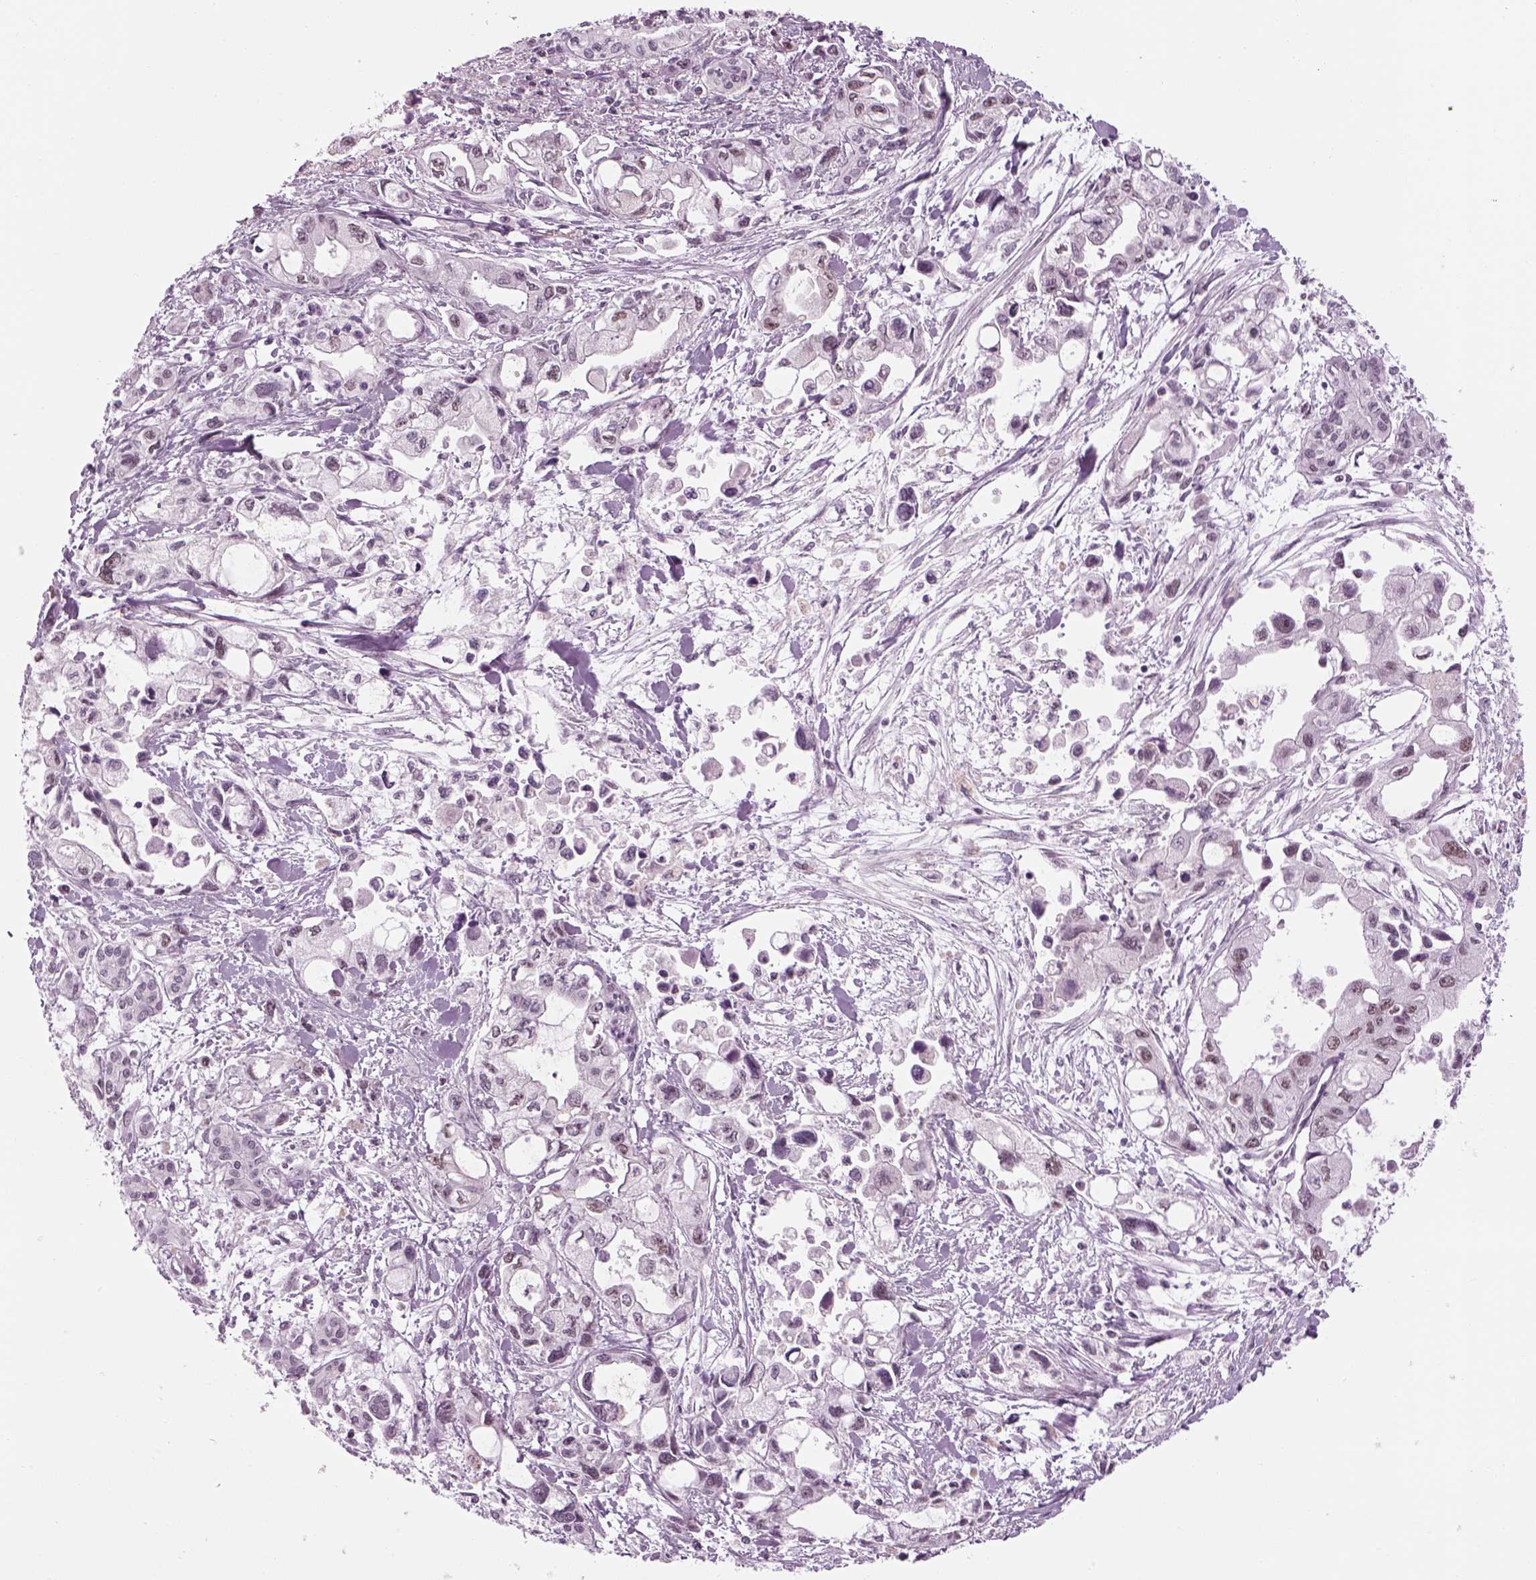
{"staining": {"intensity": "negative", "quantity": "none", "location": "none"}, "tissue": "pancreatic cancer", "cell_type": "Tumor cells", "image_type": "cancer", "snomed": [{"axis": "morphology", "description": "Adenocarcinoma, NOS"}, {"axis": "topography", "description": "Pancreas"}], "caption": "High power microscopy histopathology image of an IHC photomicrograph of pancreatic cancer (adenocarcinoma), revealing no significant positivity in tumor cells.", "gene": "KCNG2", "patient": {"sex": "female", "age": 61}}